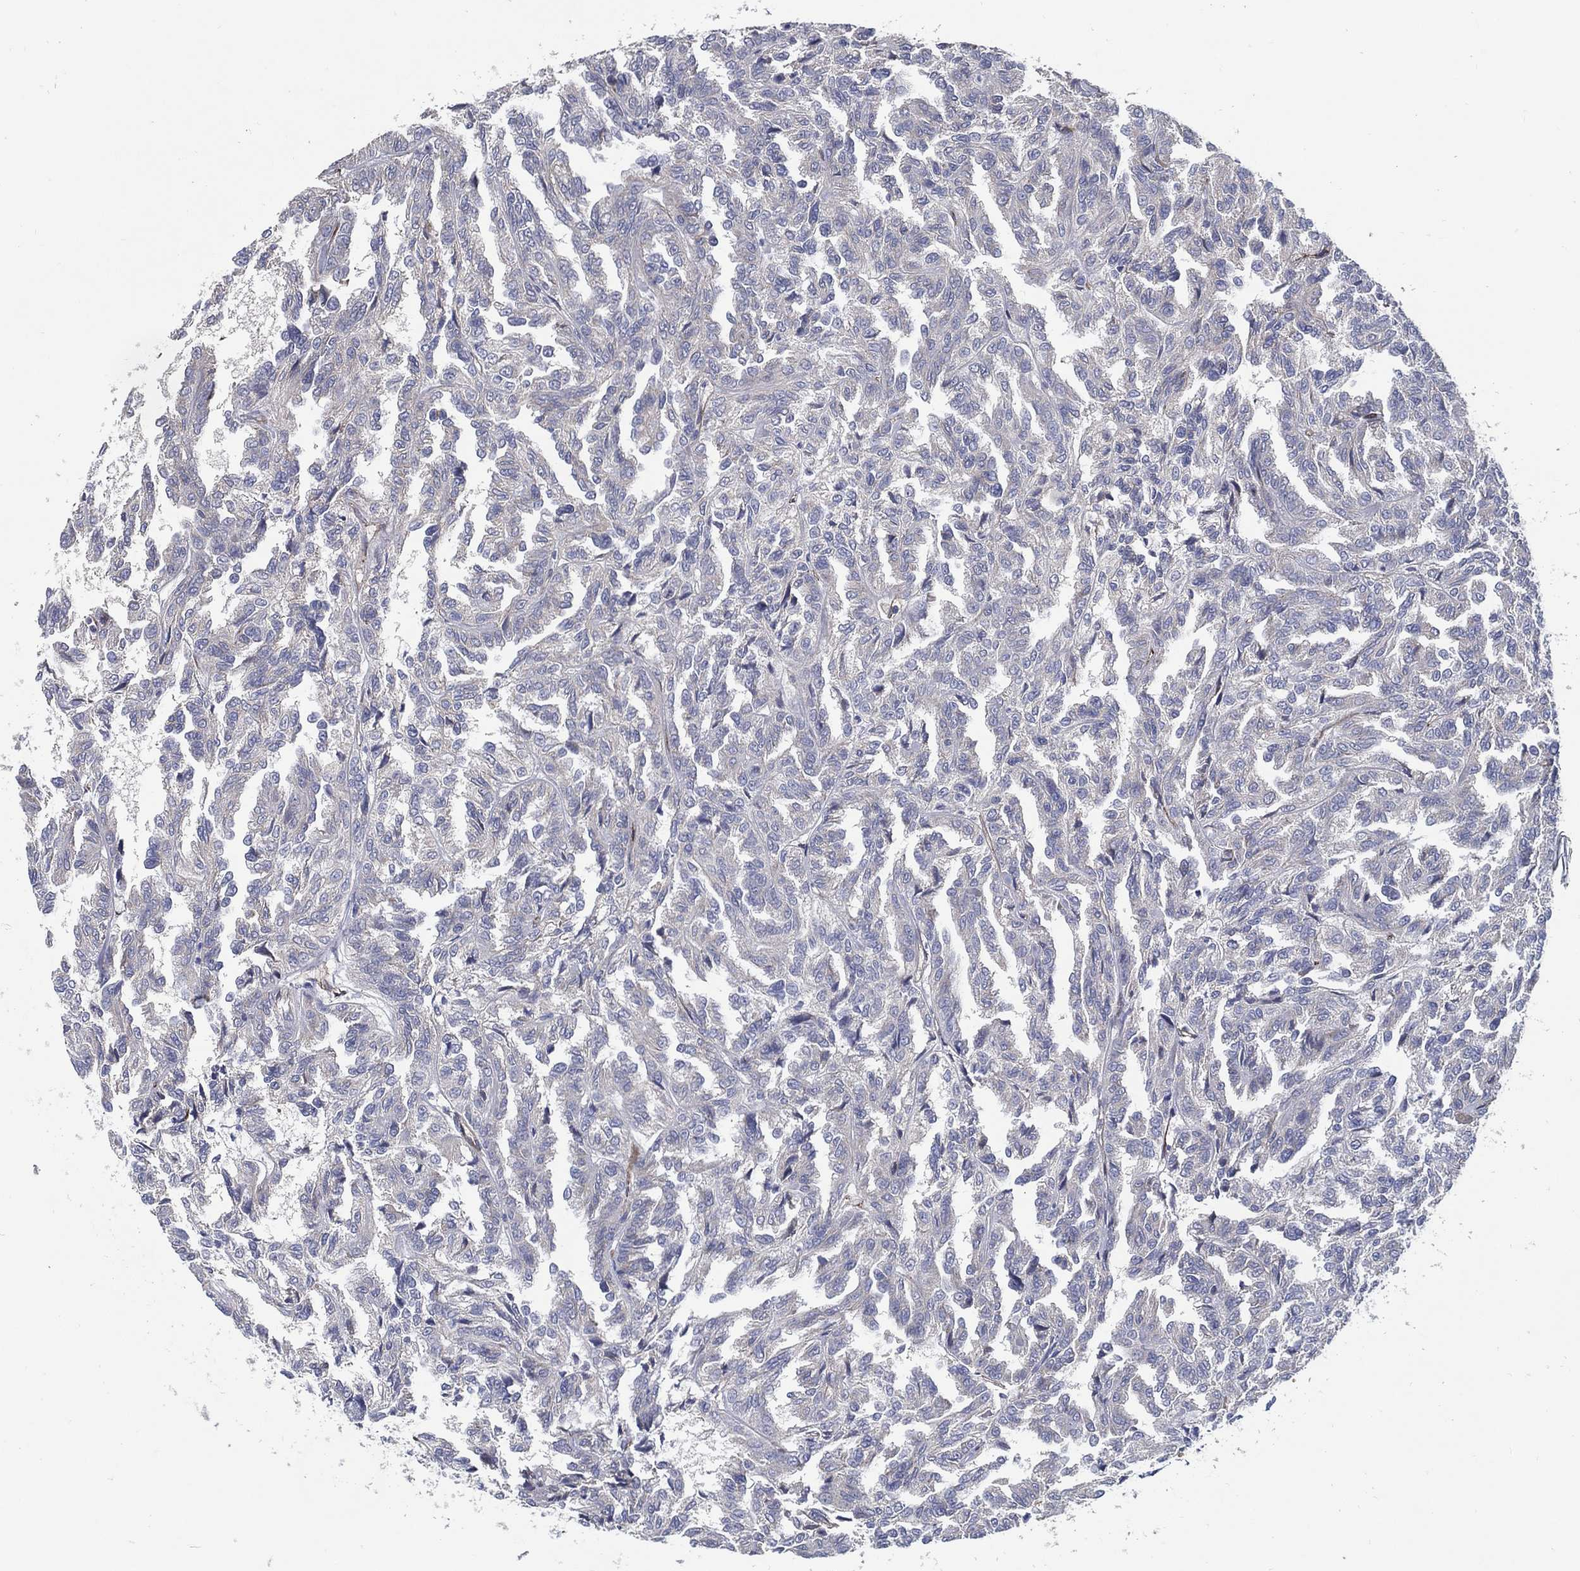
{"staining": {"intensity": "negative", "quantity": "none", "location": "none"}, "tissue": "renal cancer", "cell_type": "Tumor cells", "image_type": "cancer", "snomed": [{"axis": "morphology", "description": "Adenocarcinoma, NOS"}, {"axis": "topography", "description": "Kidney"}], "caption": "Renal cancer (adenocarcinoma) was stained to show a protein in brown. There is no significant staining in tumor cells.", "gene": "ARHGAP11A", "patient": {"sex": "male", "age": 79}}